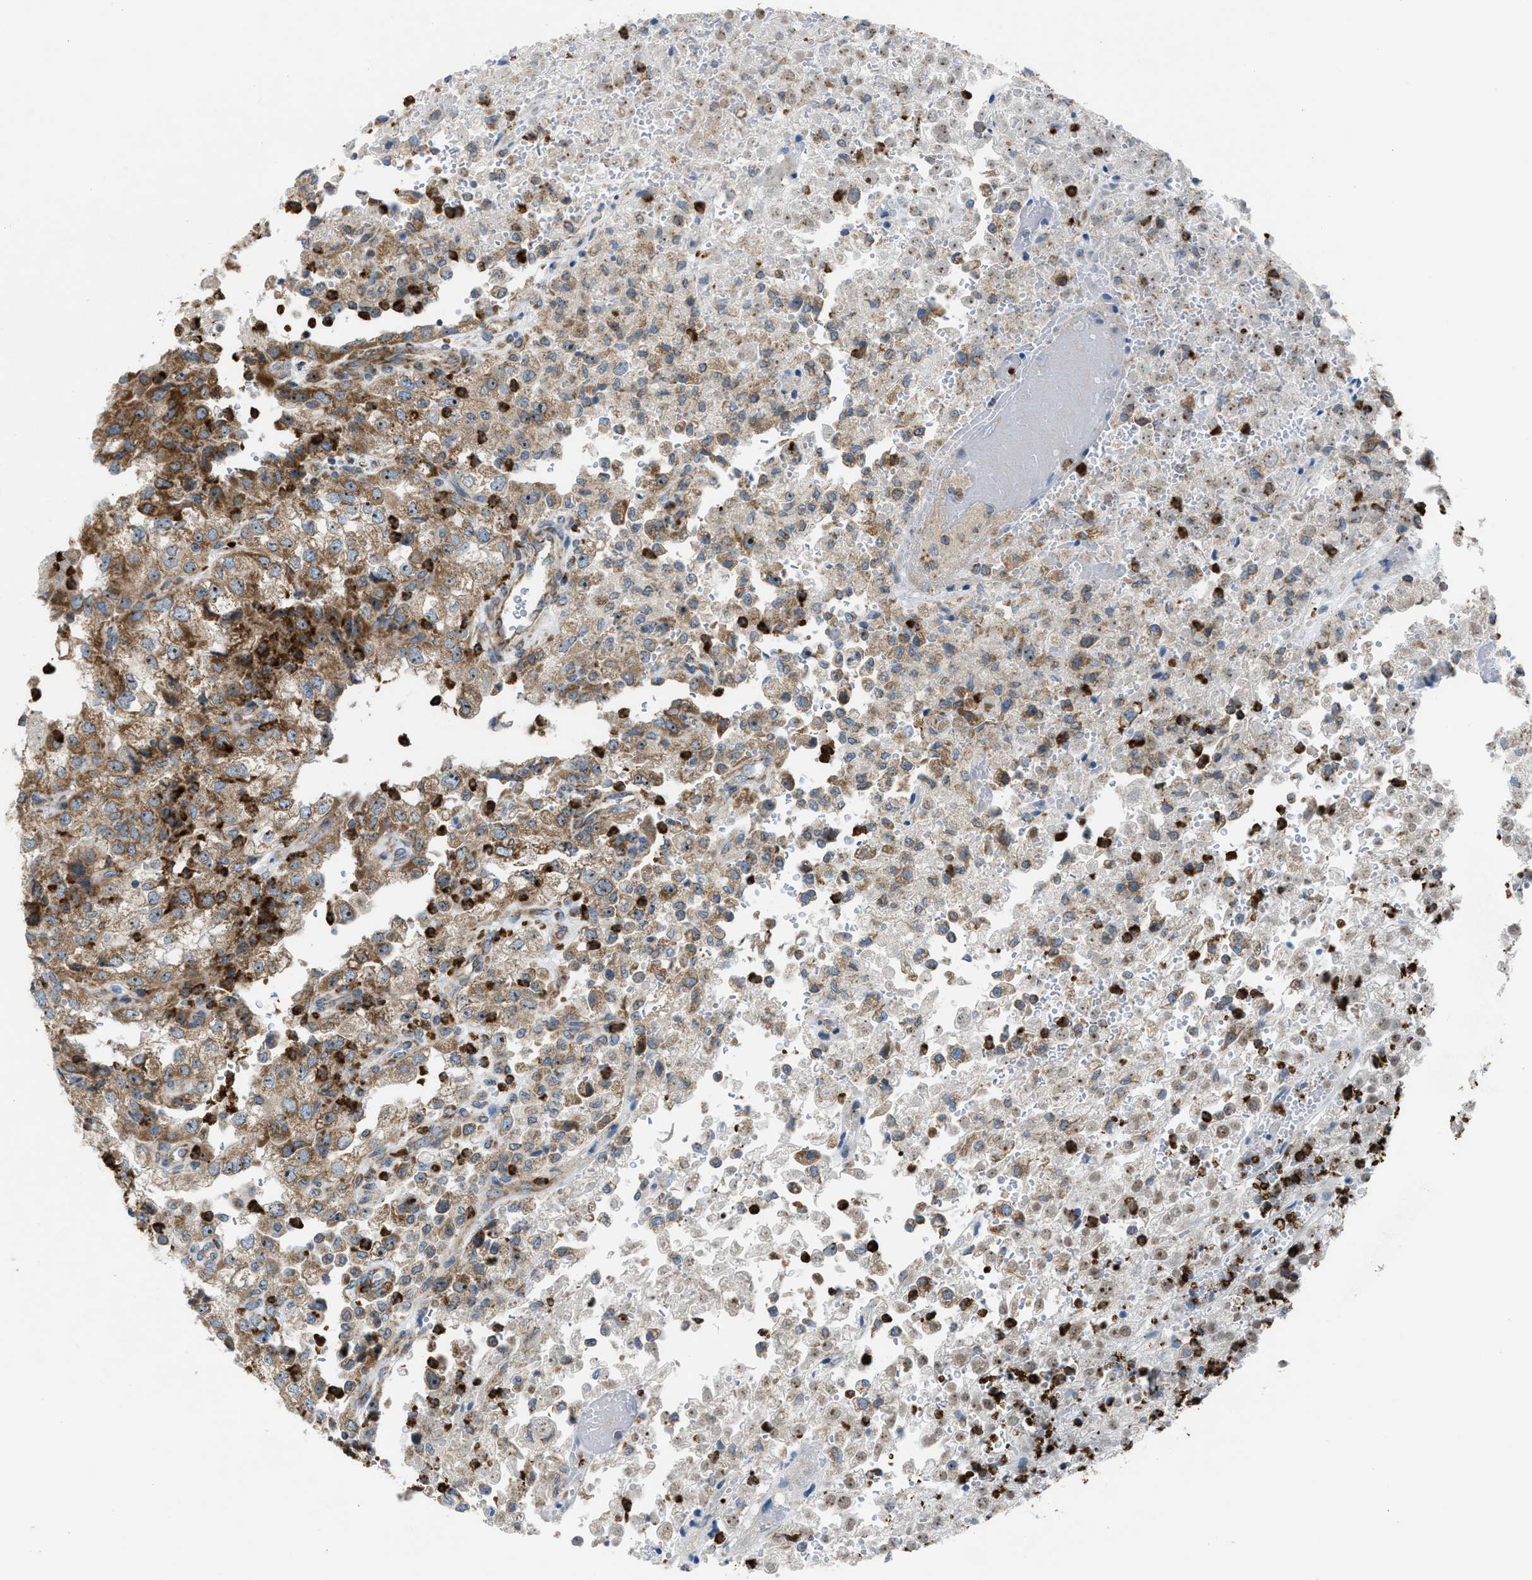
{"staining": {"intensity": "moderate", "quantity": ">75%", "location": "cytoplasmic/membranous"}, "tissue": "renal cancer", "cell_type": "Tumor cells", "image_type": "cancer", "snomed": [{"axis": "morphology", "description": "Adenocarcinoma, NOS"}, {"axis": "topography", "description": "Kidney"}], "caption": "Immunohistochemical staining of human renal cancer demonstrates medium levels of moderate cytoplasmic/membranous expression in about >75% of tumor cells.", "gene": "TPH1", "patient": {"sex": "female", "age": 54}}